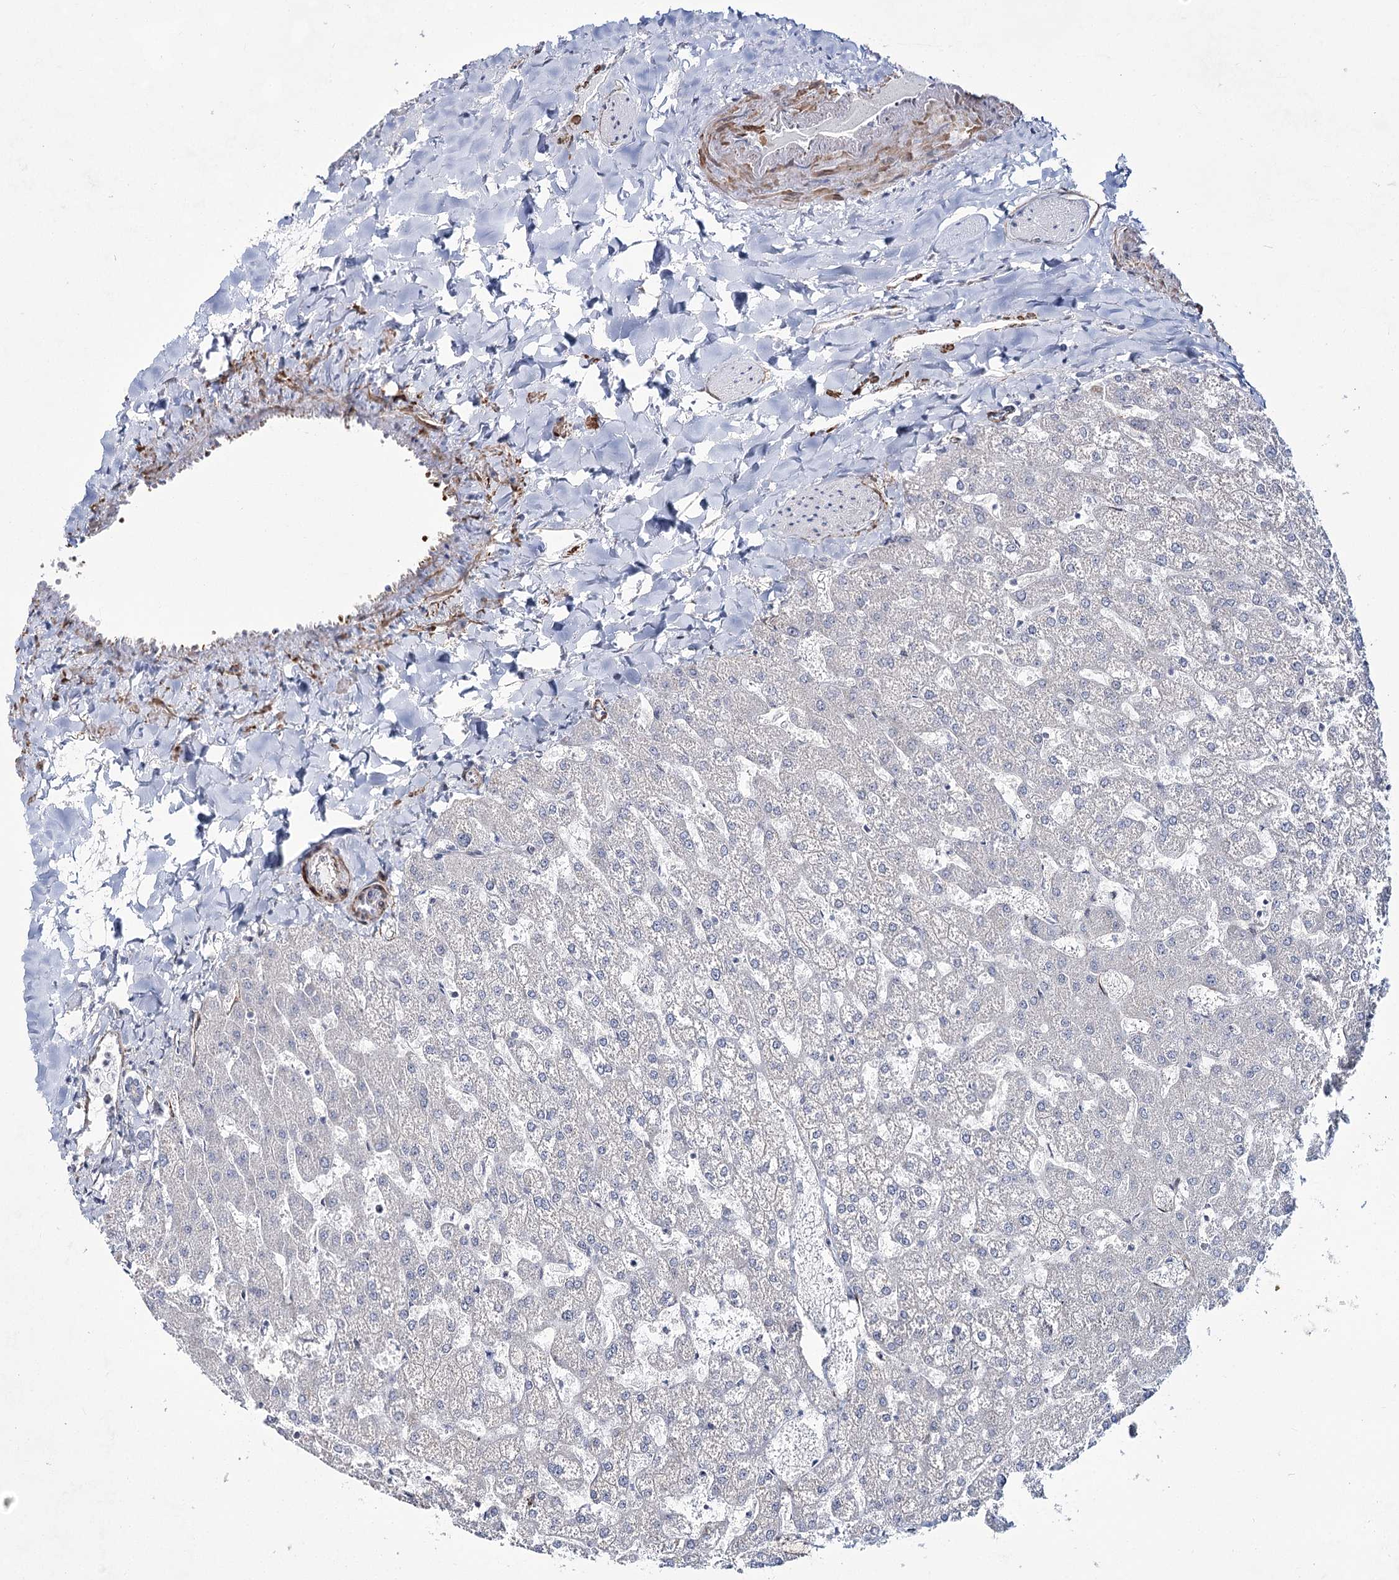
{"staining": {"intensity": "negative", "quantity": "none", "location": "none"}, "tissue": "liver", "cell_type": "Cholangiocytes", "image_type": "normal", "snomed": [{"axis": "morphology", "description": "Normal tissue, NOS"}, {"axis": "topography", "description": "Liver"}], "caption": "High power microscopy histopathology image of an immunohistochemistry (IHC) photomicrograph of unremarkable liver, revealing no significant staining in cholangiocytes.", "gene": "CWF19L1", "patient": {"sex": "female", "age": 32}}